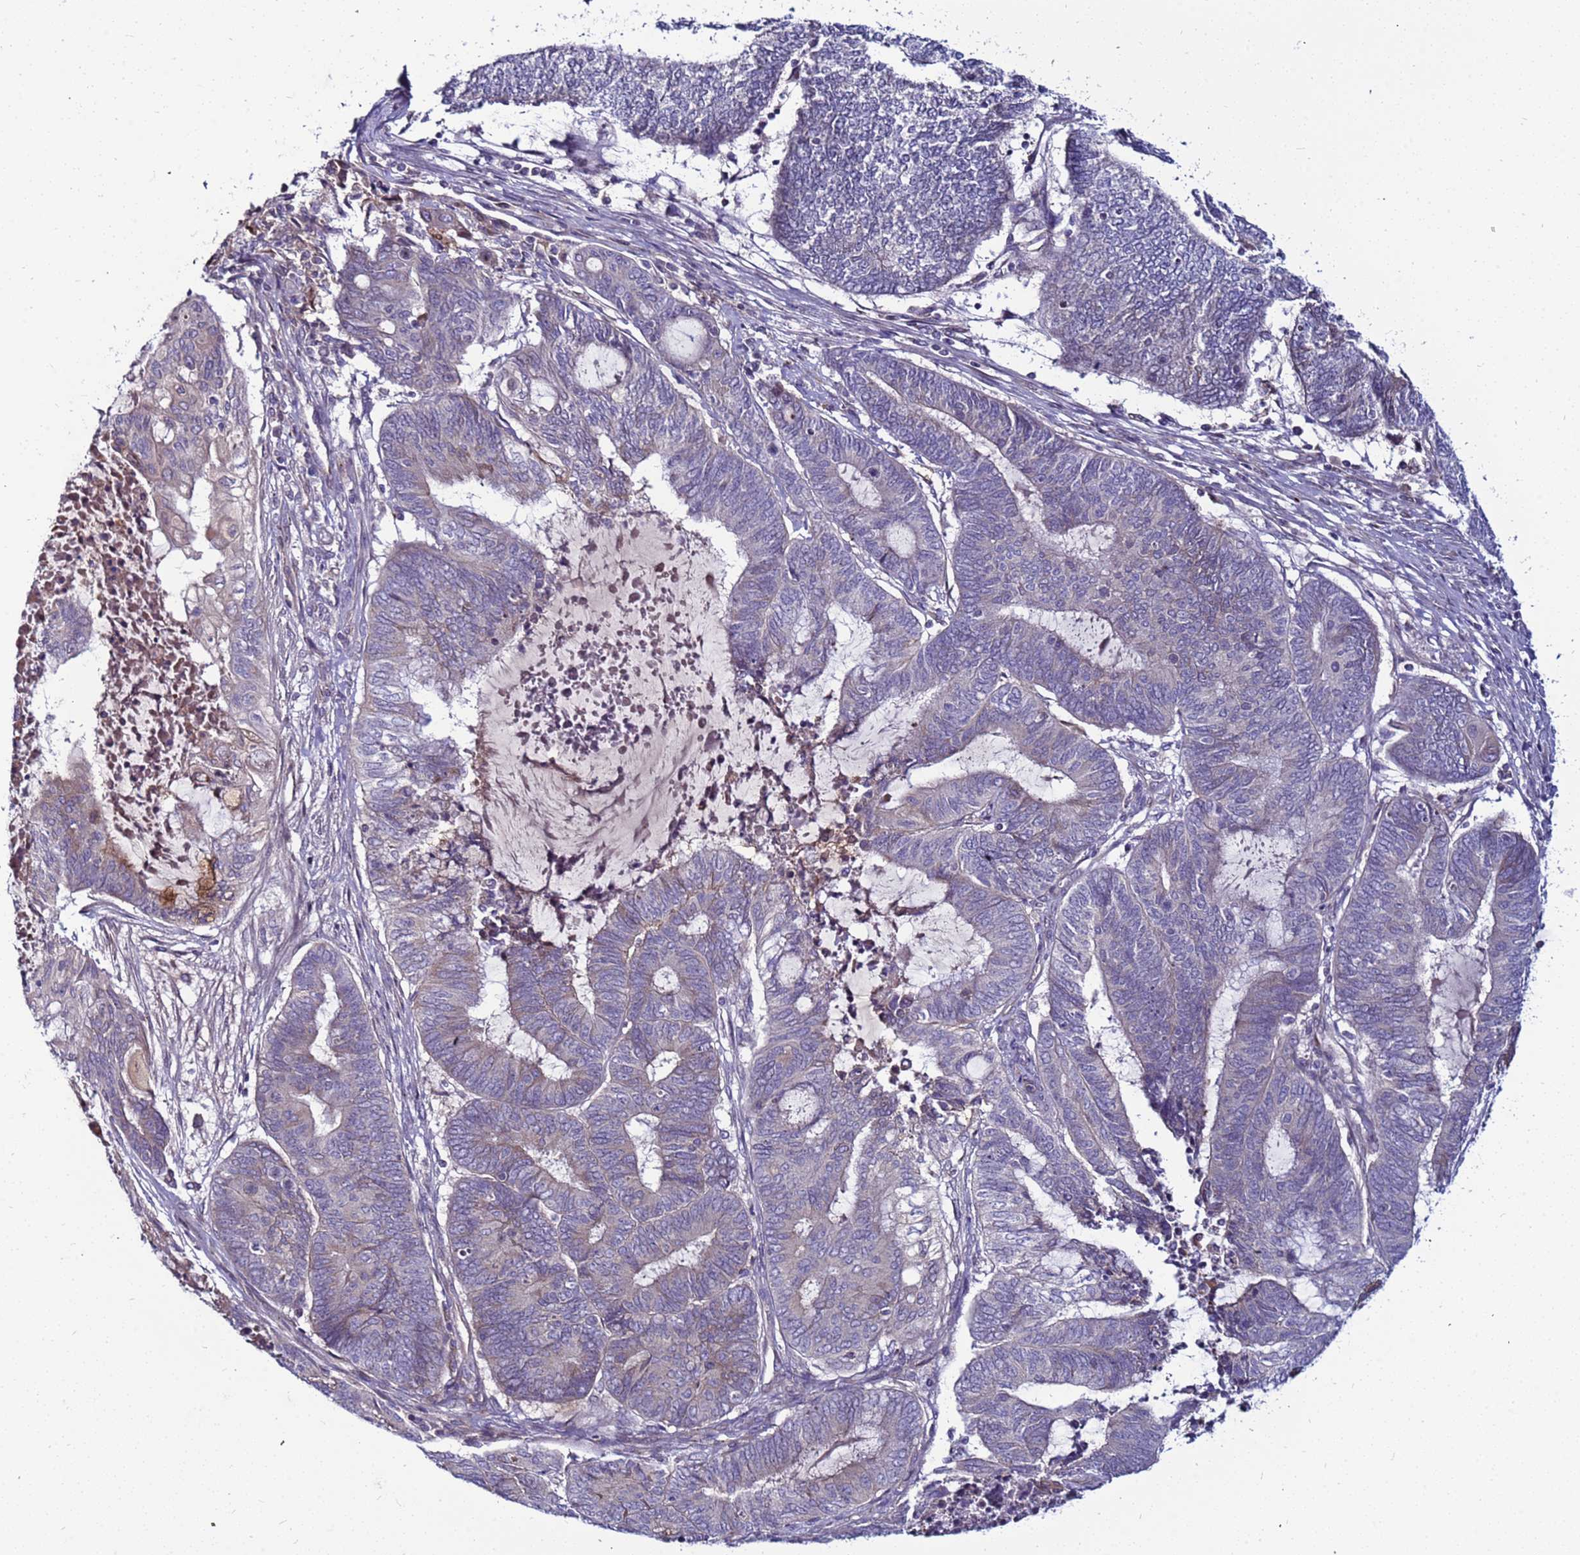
{"staining": {"intensity": "negative", "quantity": "none", "location": "none"}, "tissue": "endometrial cancer", "cell_type": "Tumor cells", "image_type": "cancer", "snomed": [{"axis": "morphology", "description": "Adenocarcinoma, NOS"}, {"axis": "topography", "description": "Uterus"}, {"axis": "topography", "description": "Endometrium"}], "caption": "This is an IHC photomicrograph of human endometrial cancer (adenocarcinoma). There is no expression in tumor cells.", "gene": "CCDC71", "patient": {"sex": "female", "age": 70}}